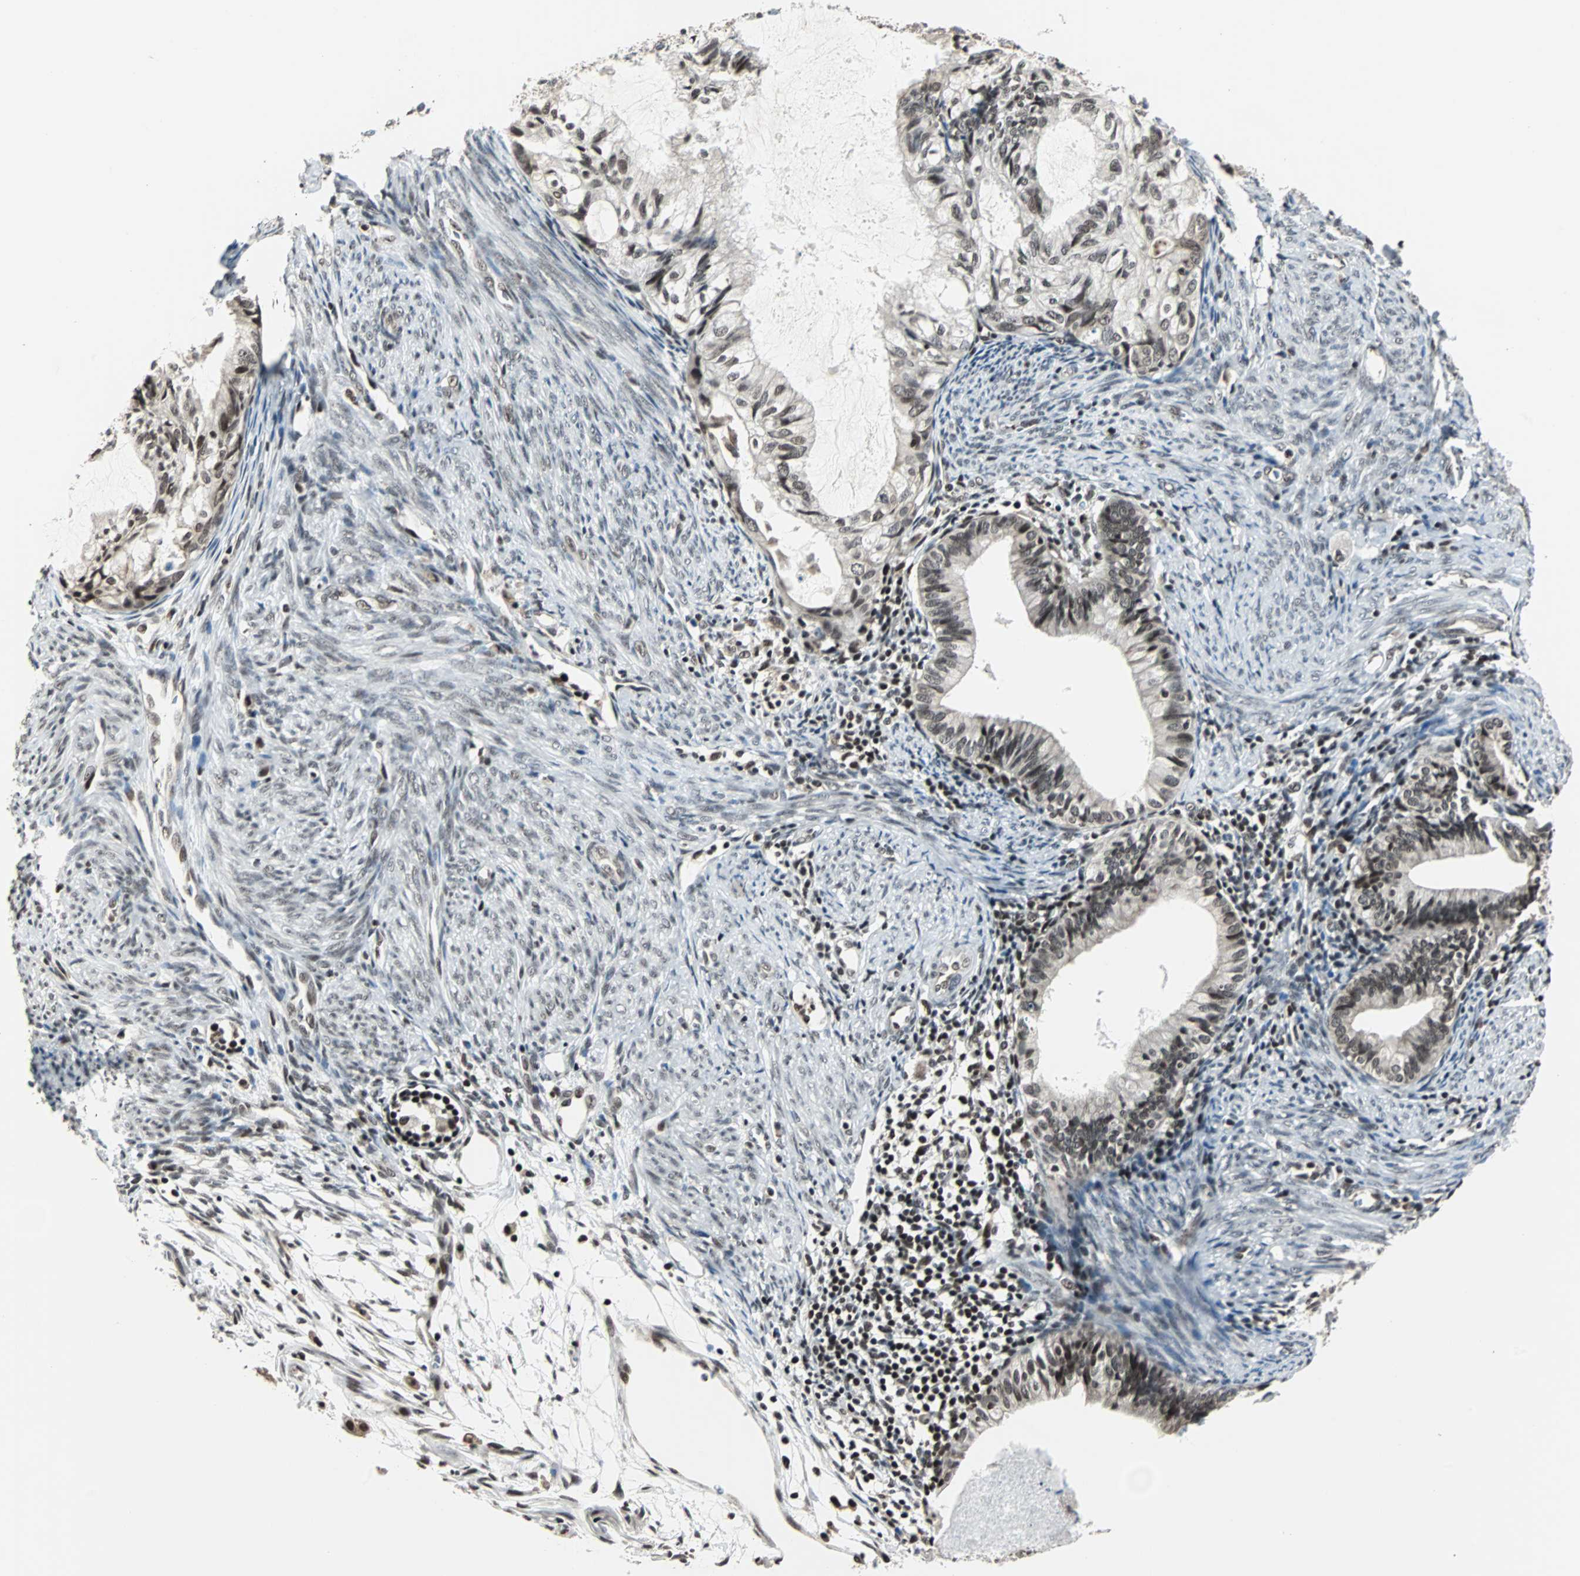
{"staining": {"intensity": "moderate", "quantity": ">75%", "location": "nuclear"}, "tissue": "cervical cancer", "cell_type": "Tumor cells", "image_type": "cancer", "snomed": [{"axis": "morphology", "description": "Normal tissue, NOS"}, {"axis": "morphology", "description": "Adenocarcinoma, NOS"}, {"axis": "topography", "description": "Cervix"}, {"axis": "topography", "description": "Endometrium"}], "caption": "Protein staining of adenocarcinoma (cervical) tissue reveals moderate nuclear staining in about >75% of tumor cells.", "gene": "TERF2IP", "patient": {"sex": "female", "age": 86}}